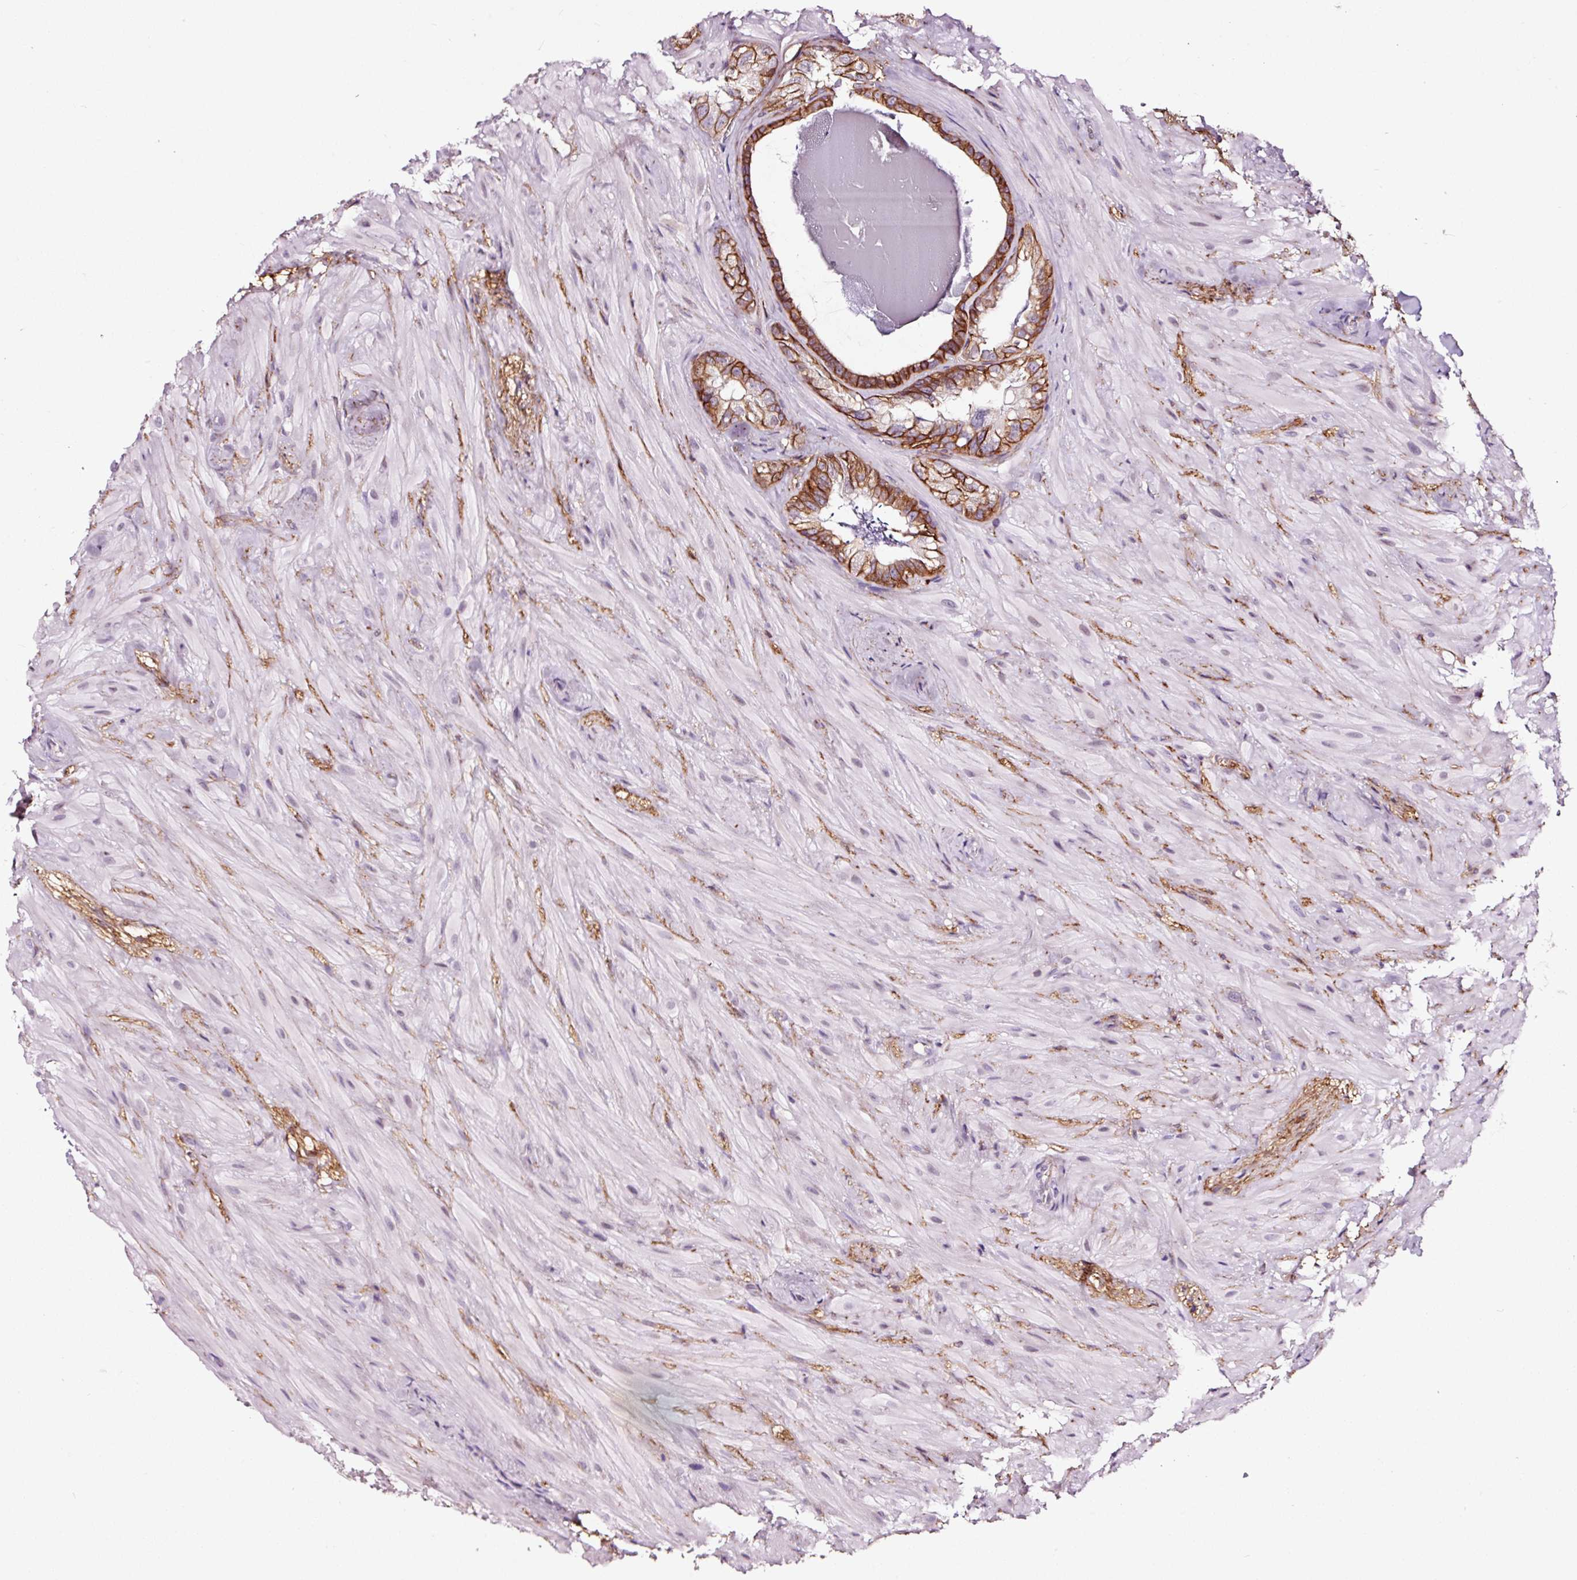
{"staining": {"intensity": "strong", "quantity": ">75%", "location": "cytoplasmic/membranous"}, "tissue": "seminal vesicle", "cell_type": "Glandular cells", "image_type": "normal", "snomed": [{"axis": "morphology", "description": "Normal tissue, NOS"}, {"axis": "topography", "description": "Seminal veicle"}], "caption": "Brown immunohistochemical staining in normal human seminal vesicle displays strong cytoplasmic/membranous staining in approximately >75% of glandular cells.", "gene": "ADD3", "patient": {"sex": "male", "age": 60}}